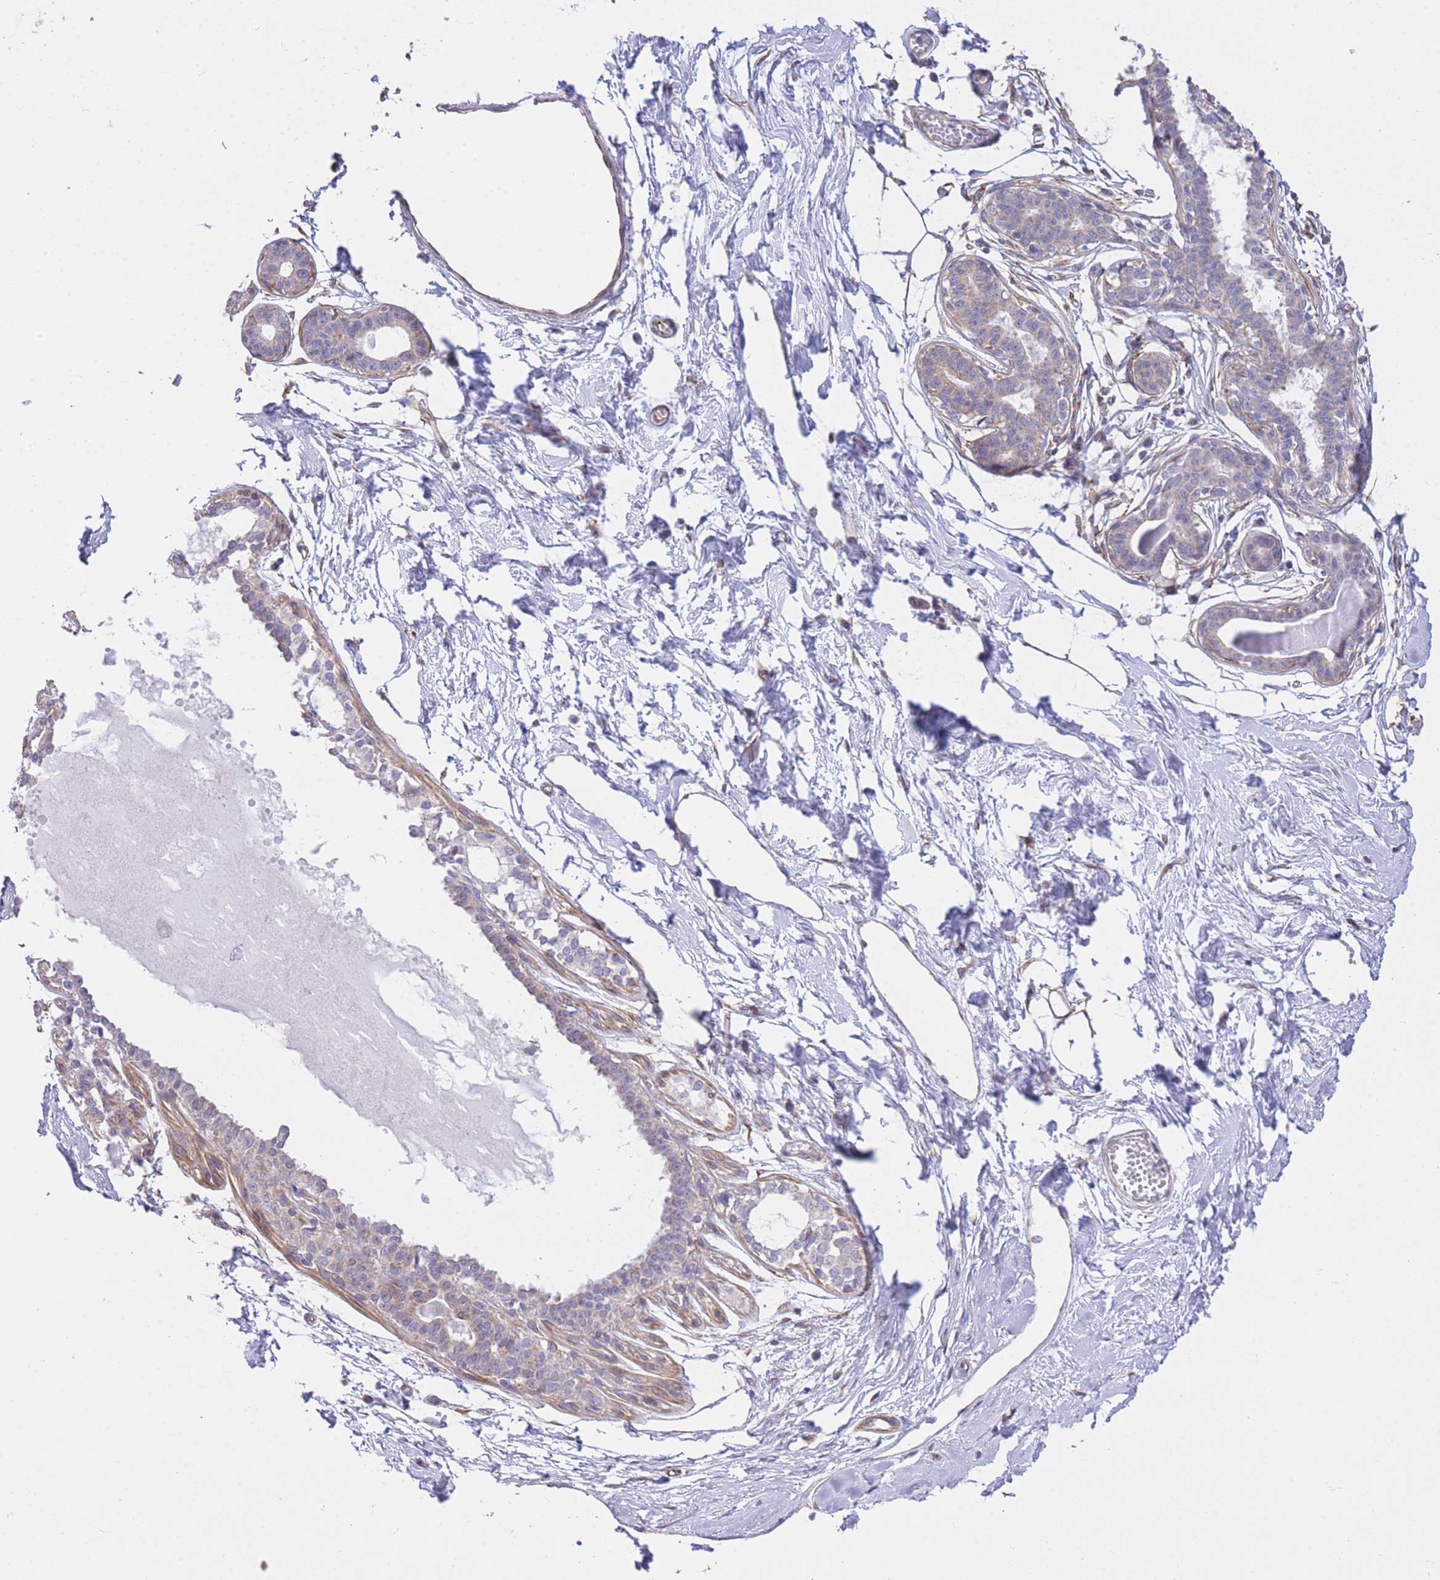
{"staining": {"intensity": "weak", "quantity": "<25%", "location": "cytoplasmic/membranous"}, "tissue": "breast", "cell_type": "Adipocytes", "image_type": "normal", "snomed": [{"axis": "morphology", "description": "Normal tissue, NOS"}, {"axis": "topography", "description": "Breast"}], "caption": "Immunohistochemistry (IHC) photomicrograph of unremarkable human breast stained for a protein (brown), which demonstrates no expression in adipocytes.", "gene": "CTBP1", "patient": {"sex": "female", "age": 45}}